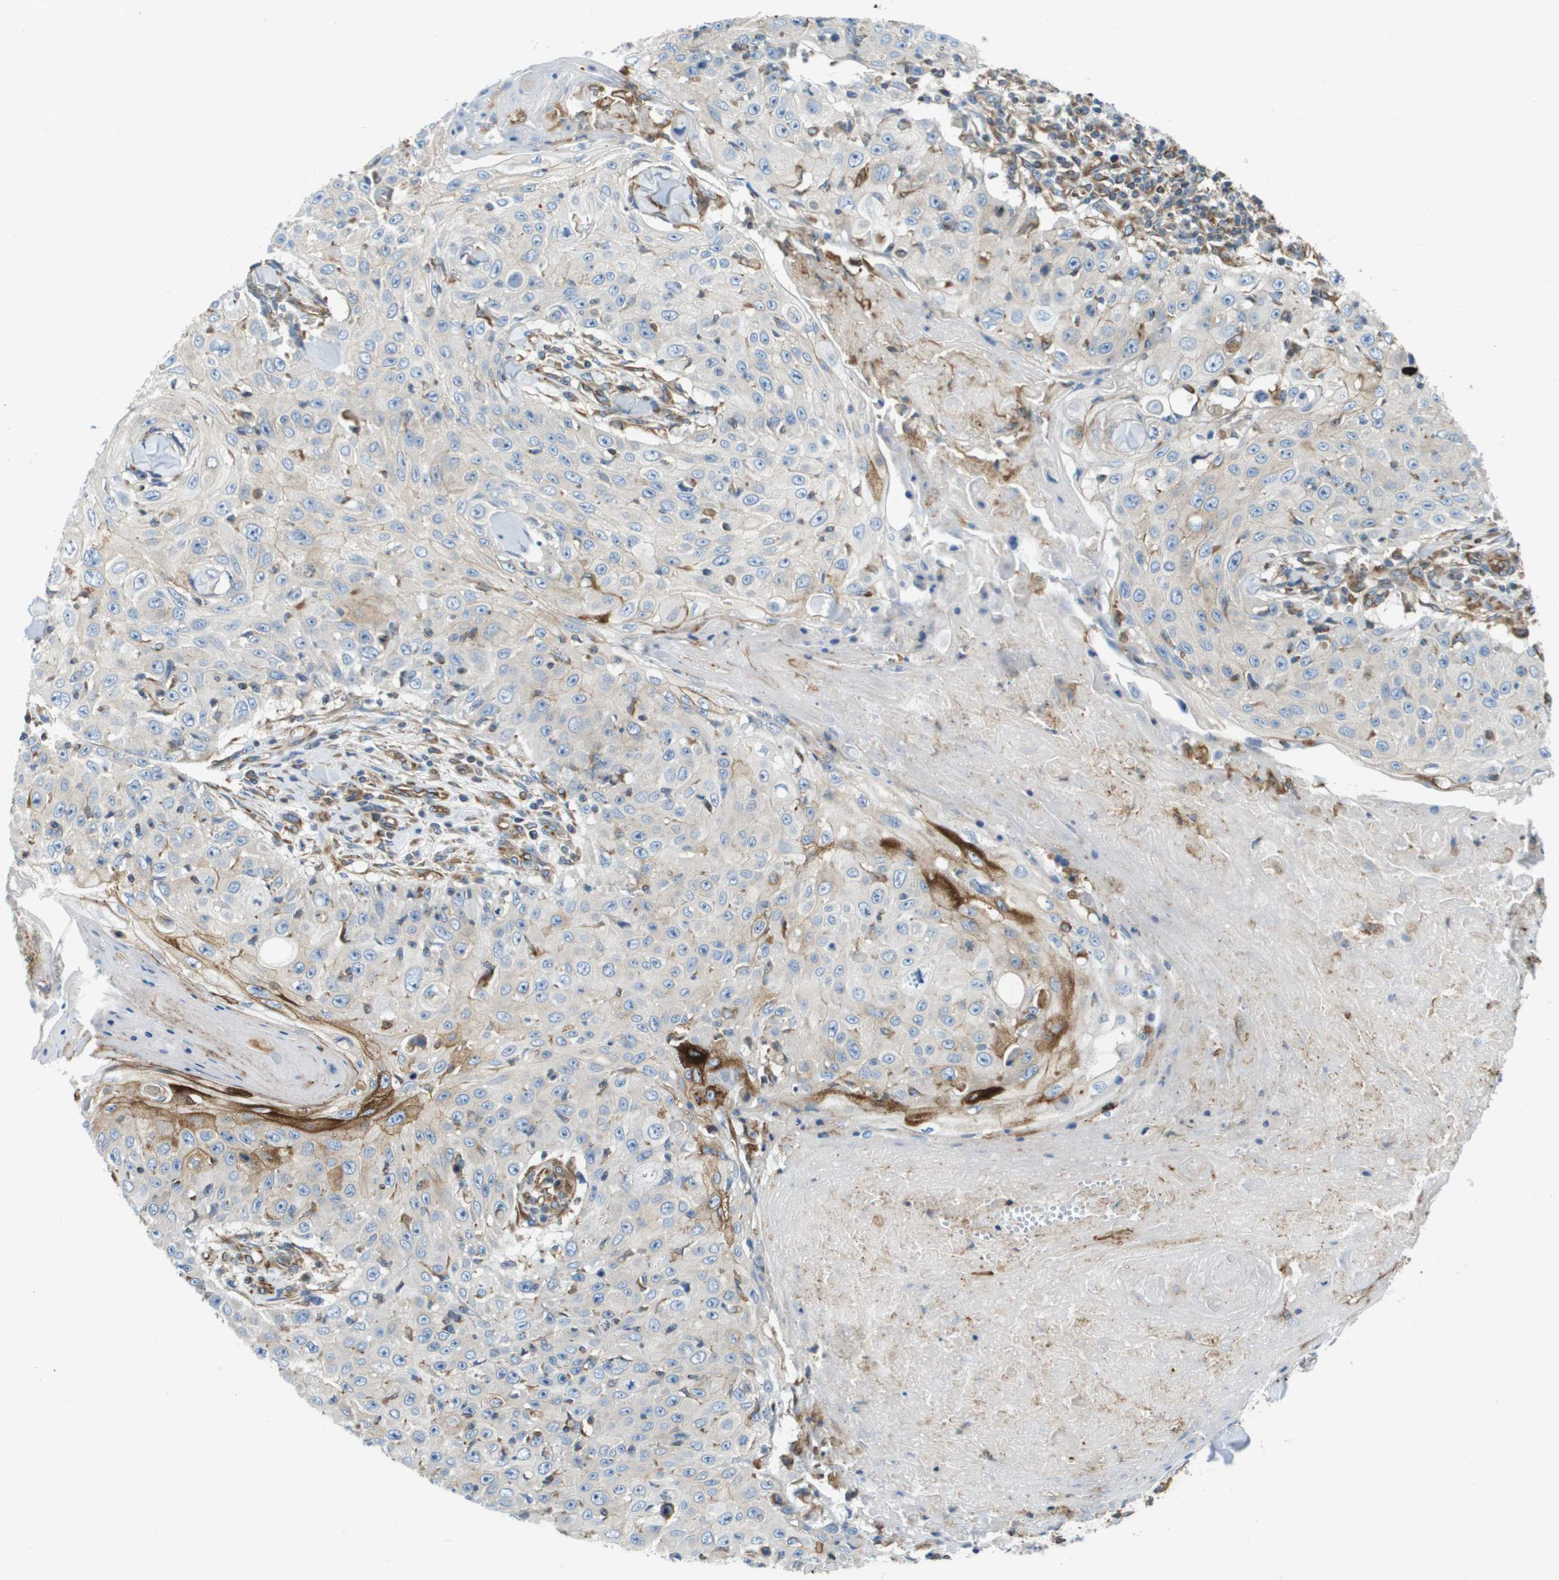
{"staining": {"intensity": "strong", "quantity": "<25%", "location": "cytoplasmic/membranous"}, "tissue": "skin cancer", "cell_type": "Tumor cells", "image_type": "cancer", "snomed": [{"axis": "morphology", "description": "Squamous cell carcinoma, NOS"}, {"axis": "topography", "description": "Skin"}], "caption": "IHC (DAB) staining of human skin squamous cell carcinoma displays strong cytoplasmic/membranous protein expression in approximately <25% of tumor cells.", "gene": "HSD17B12", "patient": {"sex": "male", "age": 86}}